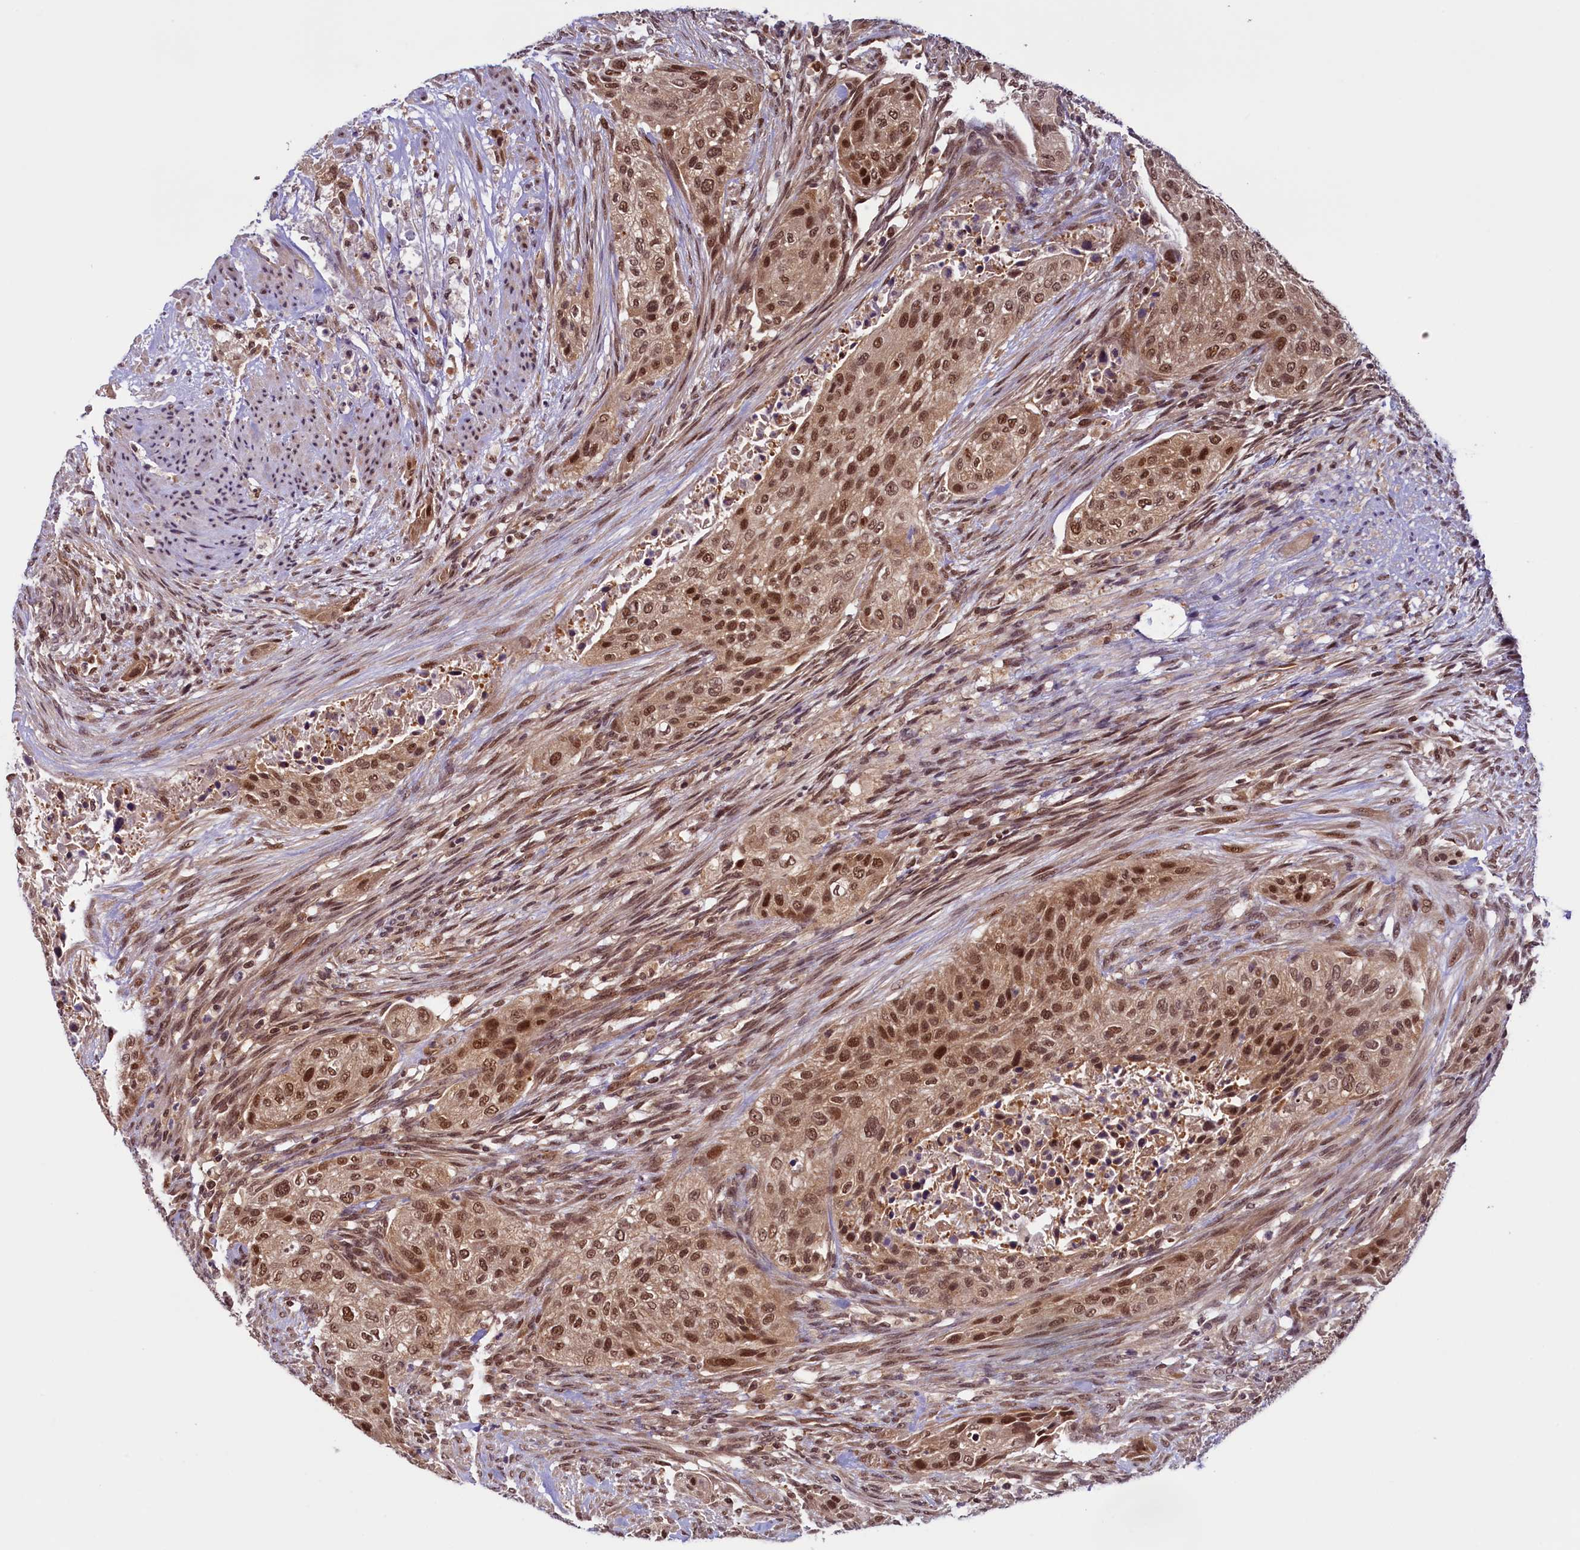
{"staining": {"intensity": "moderate", "quantity": ">75%", "location": "cytoplasmic/membranous,nuclear"}, "tissue": "urothelial cancer", "cell_type": "Tumor cells", "image_type": "cancer", "snomed": [{"axis": "morphology", "description": "Urothelial carcinoma, High grade"}, {"axis": "topography", "description": "Urinary bladder"}], "caption": "Urothelial cancer stained with DAB (3,3'-diaminobenzidine) immunohistochemistry displays medium levels of moderate cytoplasmic/membranous and nuclear expression in approximately >75% of tumor cells. Nuclei are stained in blue.", "gene": "SLC7A6OS", "patient": {"sex": "male", "age": 35}}